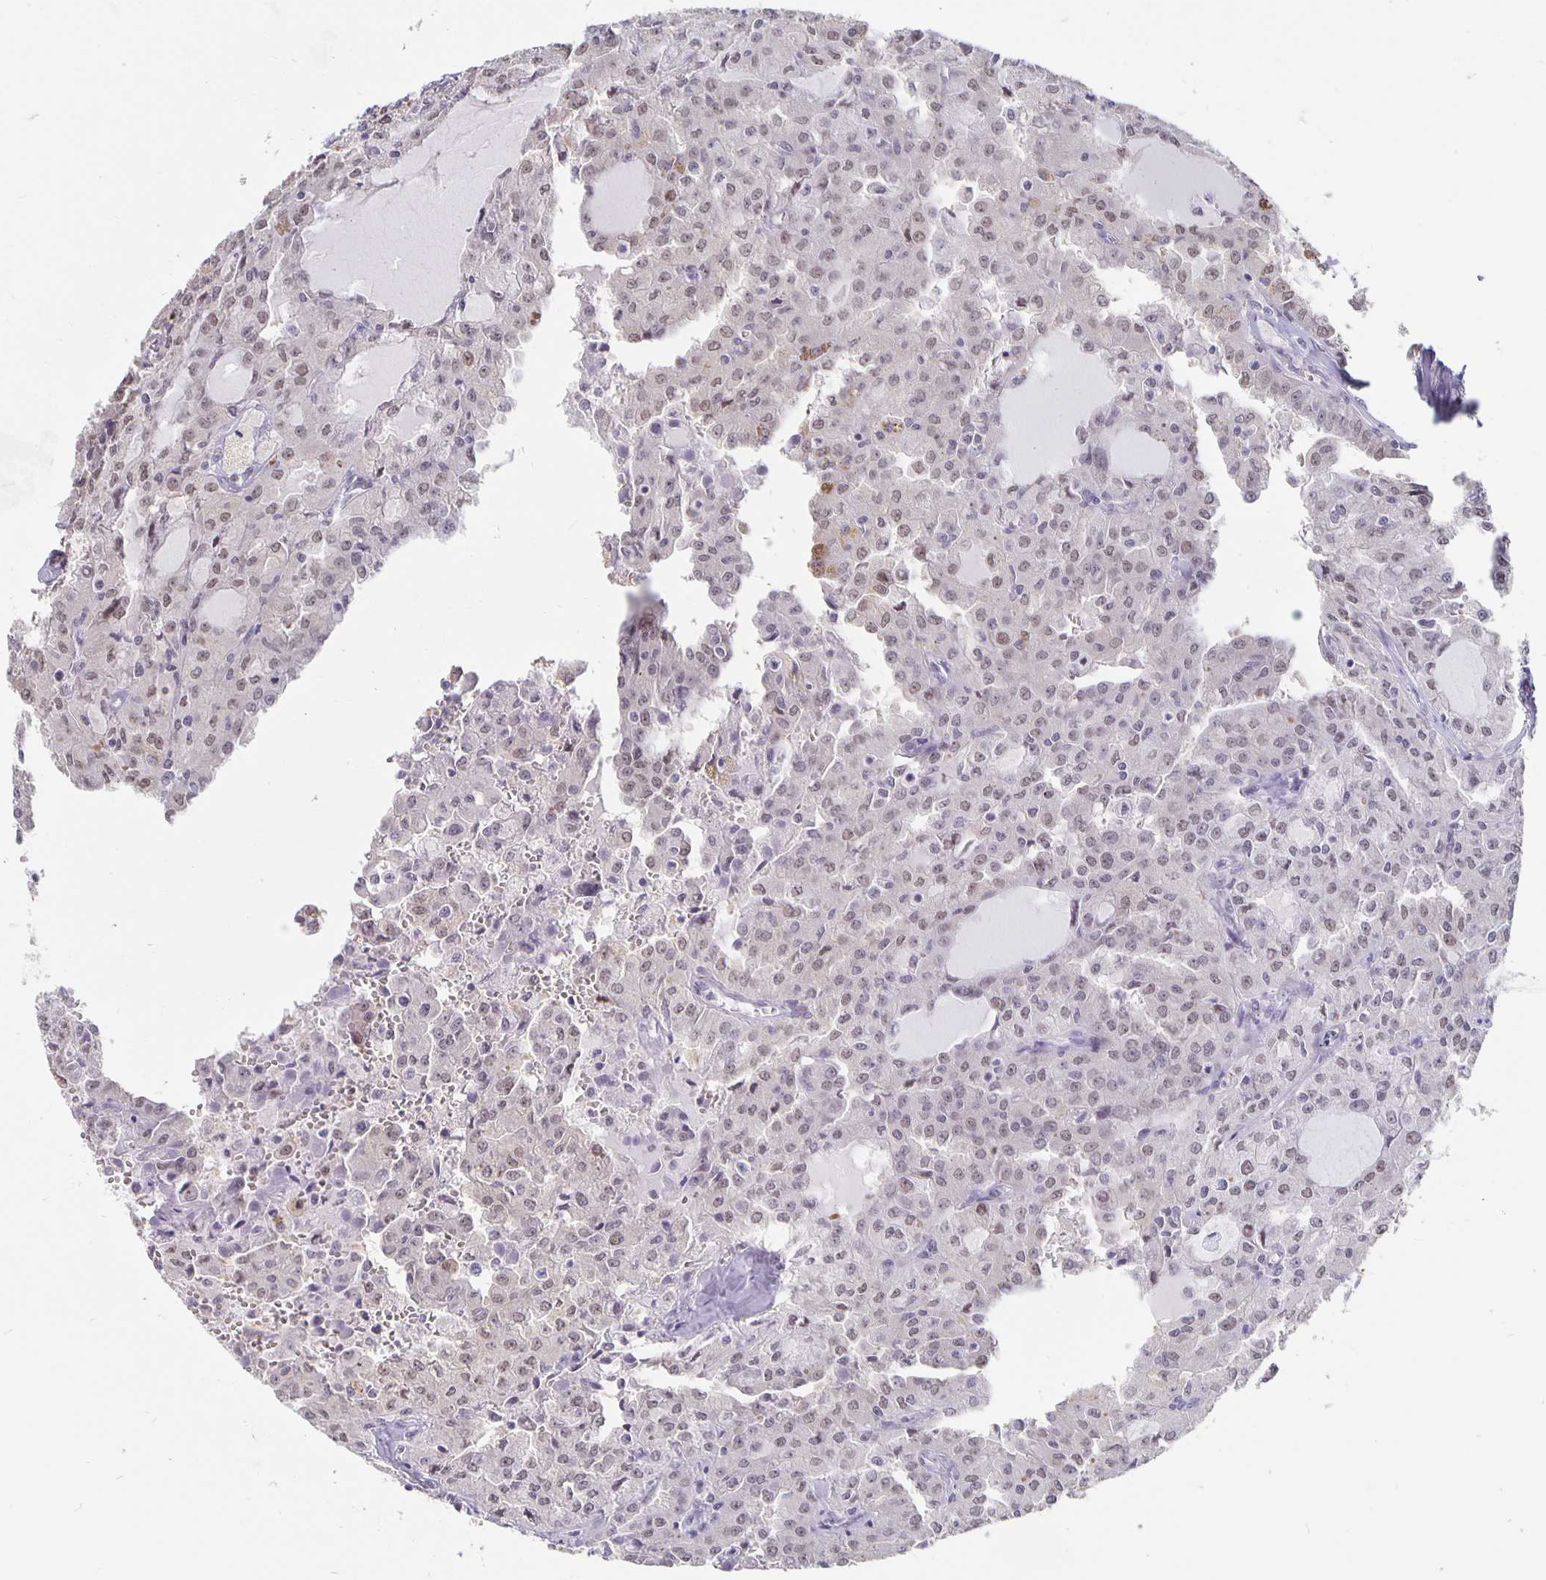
{"staining": {"intensity": "weak", "quantity": "25%-75%", "location": "nuclear"}, "tissue": "head and neck cancer", "cell_type": "Tumor cells", "image_type": "cancer", "snomed": [{"axis": "morphology", "description": "Adenocarcinoma, NOS"}, {"axis": "topography", "description": "Head-Neck"}], "caption": "IHC of head and neck cancer (adenocarcinoma) exhibits low levels of weak nuclear expression in about 25%-75% of tumor cells.", "gene": "ZNF691", "patient": {"sex": "male", "age": 64}}